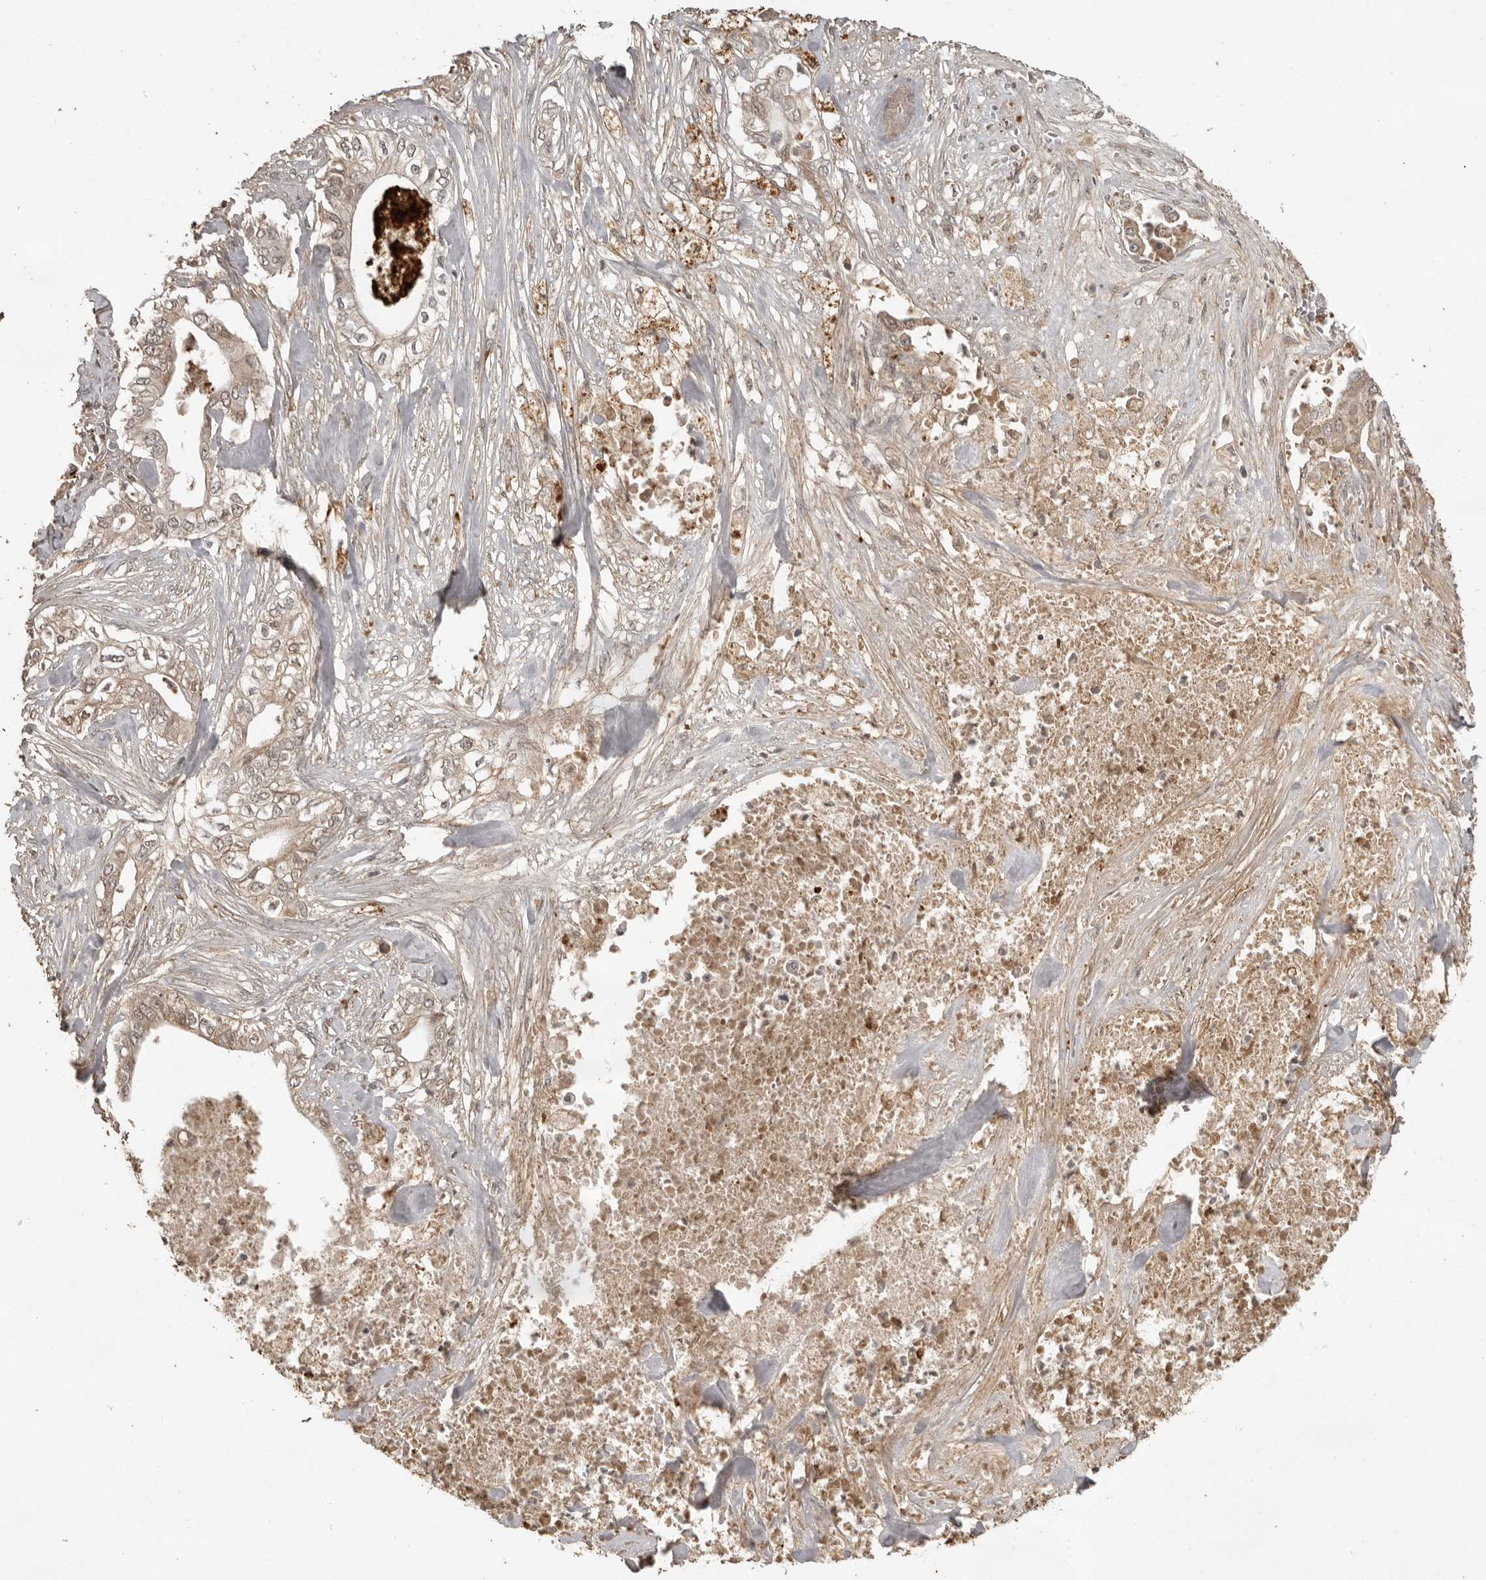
{"staining": {"intensity": "weak", "quantity": "<25%", "location": "cytoplasmic/membranous"}, "tissue": "pancreatic cancer", "cell_type": "Tumor cells", "image_type": "cancer", "snomed": [{"axis": "morphology", "description": "Adenocarcinoma, NOS"}, {"axis": "topography", "description": "Pancreas"}], "caption": "Tumor cells are negative for protein expression in human adenocarcinoma (pancreatic).", "gene": "CTF1", "patient": {"sex": "female", "age": 78}}